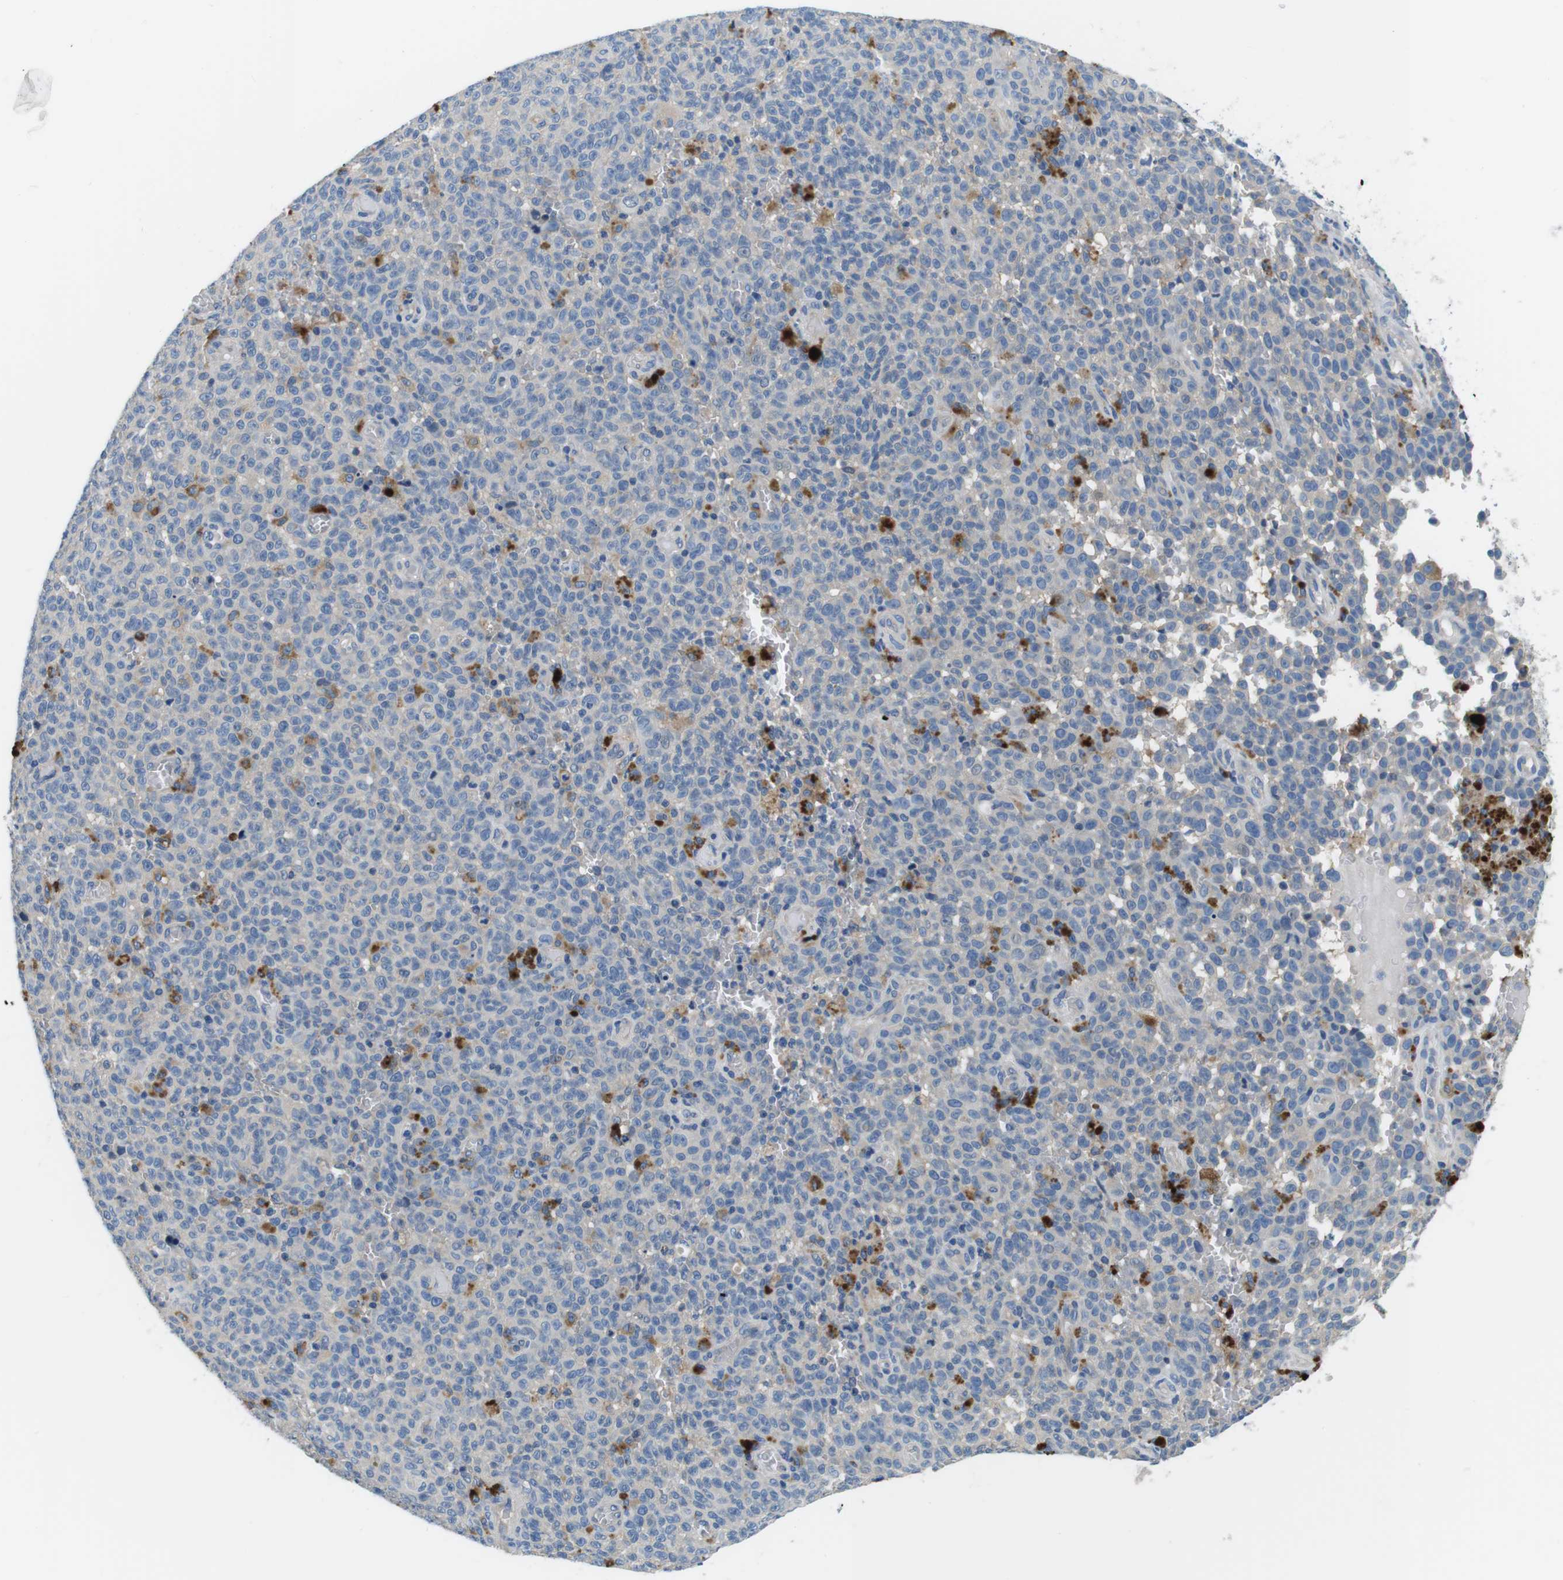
{"staining": {"intensity": "weak", "quantity": ">75%", "location": "cytoplasmic/membranous"}, "tissue": "melanoma", "cell_type": "Tumor cells", "image_type": "cancer", "snomed": [{"axis": "morphology", "description": "Malignant melanoma, NOS"}, {"axis": "topography", "description": "Skin"}], "caption": "Approximately >75% of tumor cells in melanoma display weak cytoplasmic/membranous protein expression as visualized by brown immunohistochemical staining.", "gene": "DENND4C", "patient": {"sex": "female", "age": 82}}